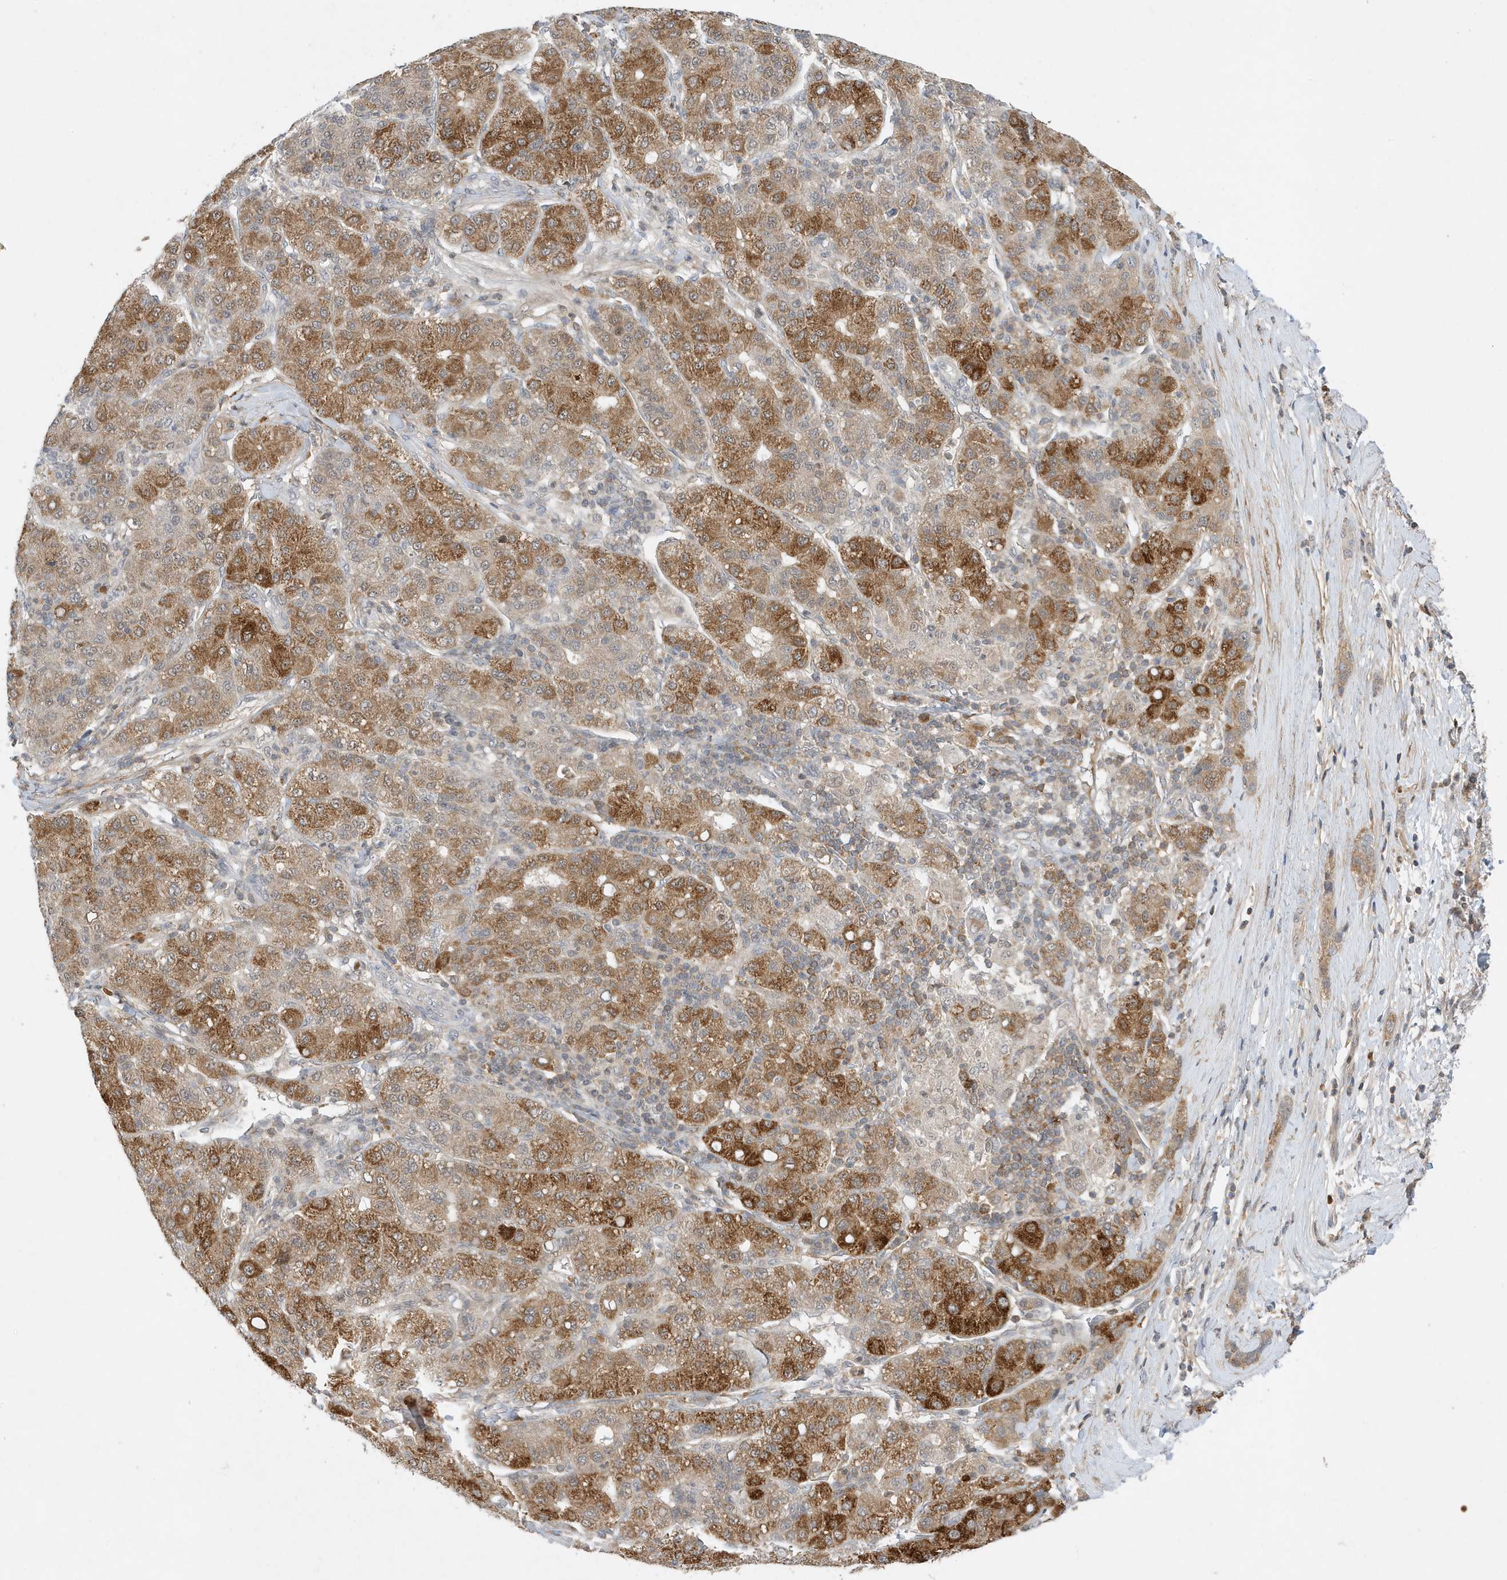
{"staining": {"intensity": "moderate", "quantity": ">75%", "location": "cytoplasmic/membranous"}, "tissue": "liver cancer", "cell_type": "Tumor cells", "image_type": "cancer", "snomed": [{"axis": "morphology", "description": "Carcinoma, Hepatocellular, NOS"}, {"axis": "topography", "description": "Liver"}], "caption": "Immunohistochemistry (IHC) (DAB) staining of liver hepatocellular carcinoma reveals moderate cytoplasmic/membranous protein positivity in approximately >75% of tumor cells. The protein of interest is shown in brown color, while the nuclei are stained blue.", "gene": "MAST3", "patient": {"sex": "male", "age": 65}}